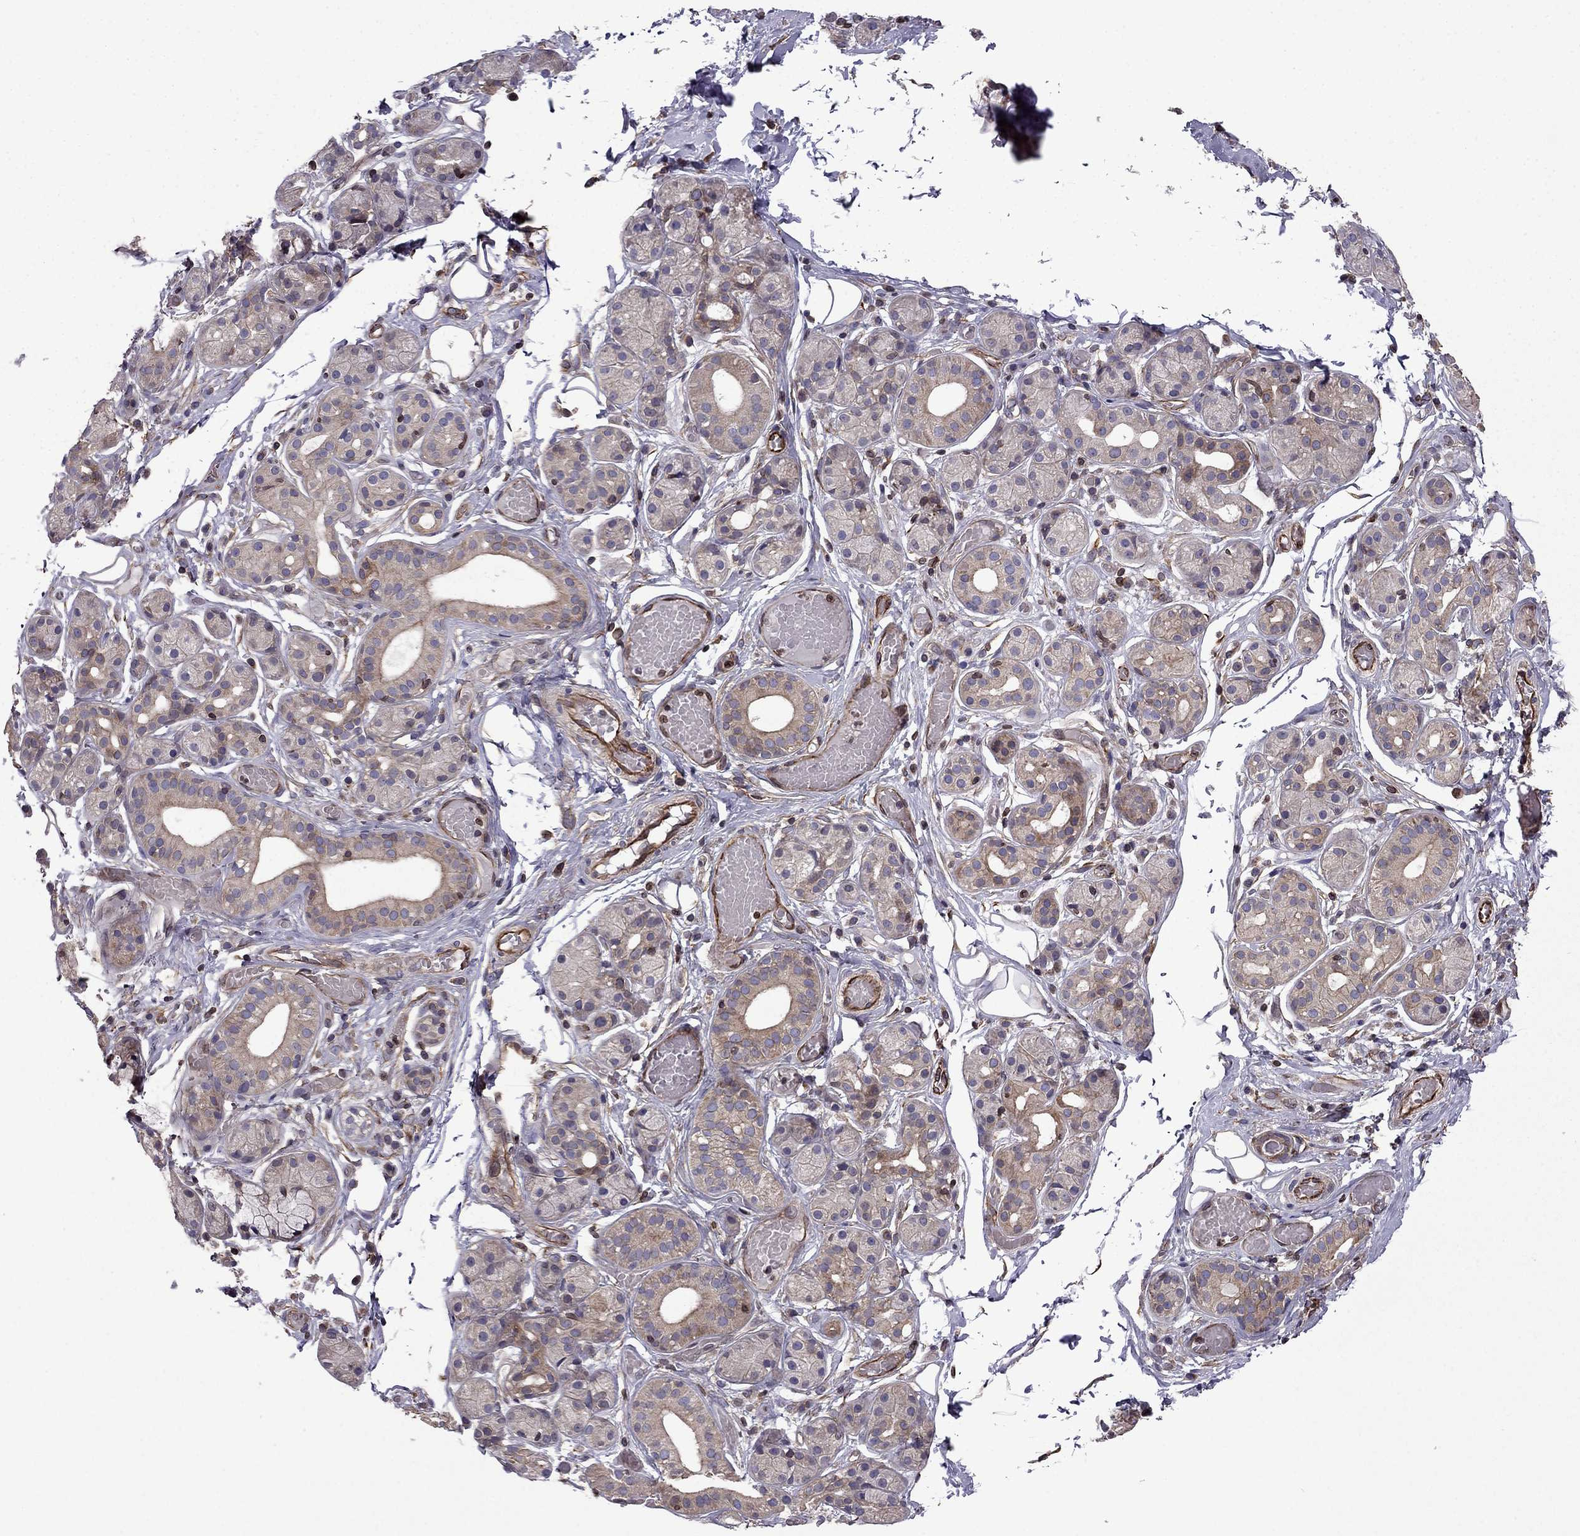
{"staining": {"intensity": "moderate", "quantity": "<25%", "location": "cytoplasmic/membranous"}, "tissue": "salivary gland", "cell_type": "Glandular cells", "image_type": "normal", "snomed": [{"axis": "morphology", "description": "Normal tissue, NOS"}, {"axis": "topography", "description": "Salivary gland"}, {"axis": "topography", "description": "Peripheral nerve tissue"}], "caption": "The histopathology image shows a brown stain indicating the presence of a protein in the cytoplasmic/membranous of glandular cells in salivary gland. The staining was performed using DAB (3,3'-diaminobenzidine) to visualize the protein expression in brown, while the nuclei were stained in blue with hematoxylin (Magnification: 20x).", "gene": "CDC42BPA", "patient": {"sex": "male", "age": 71}}